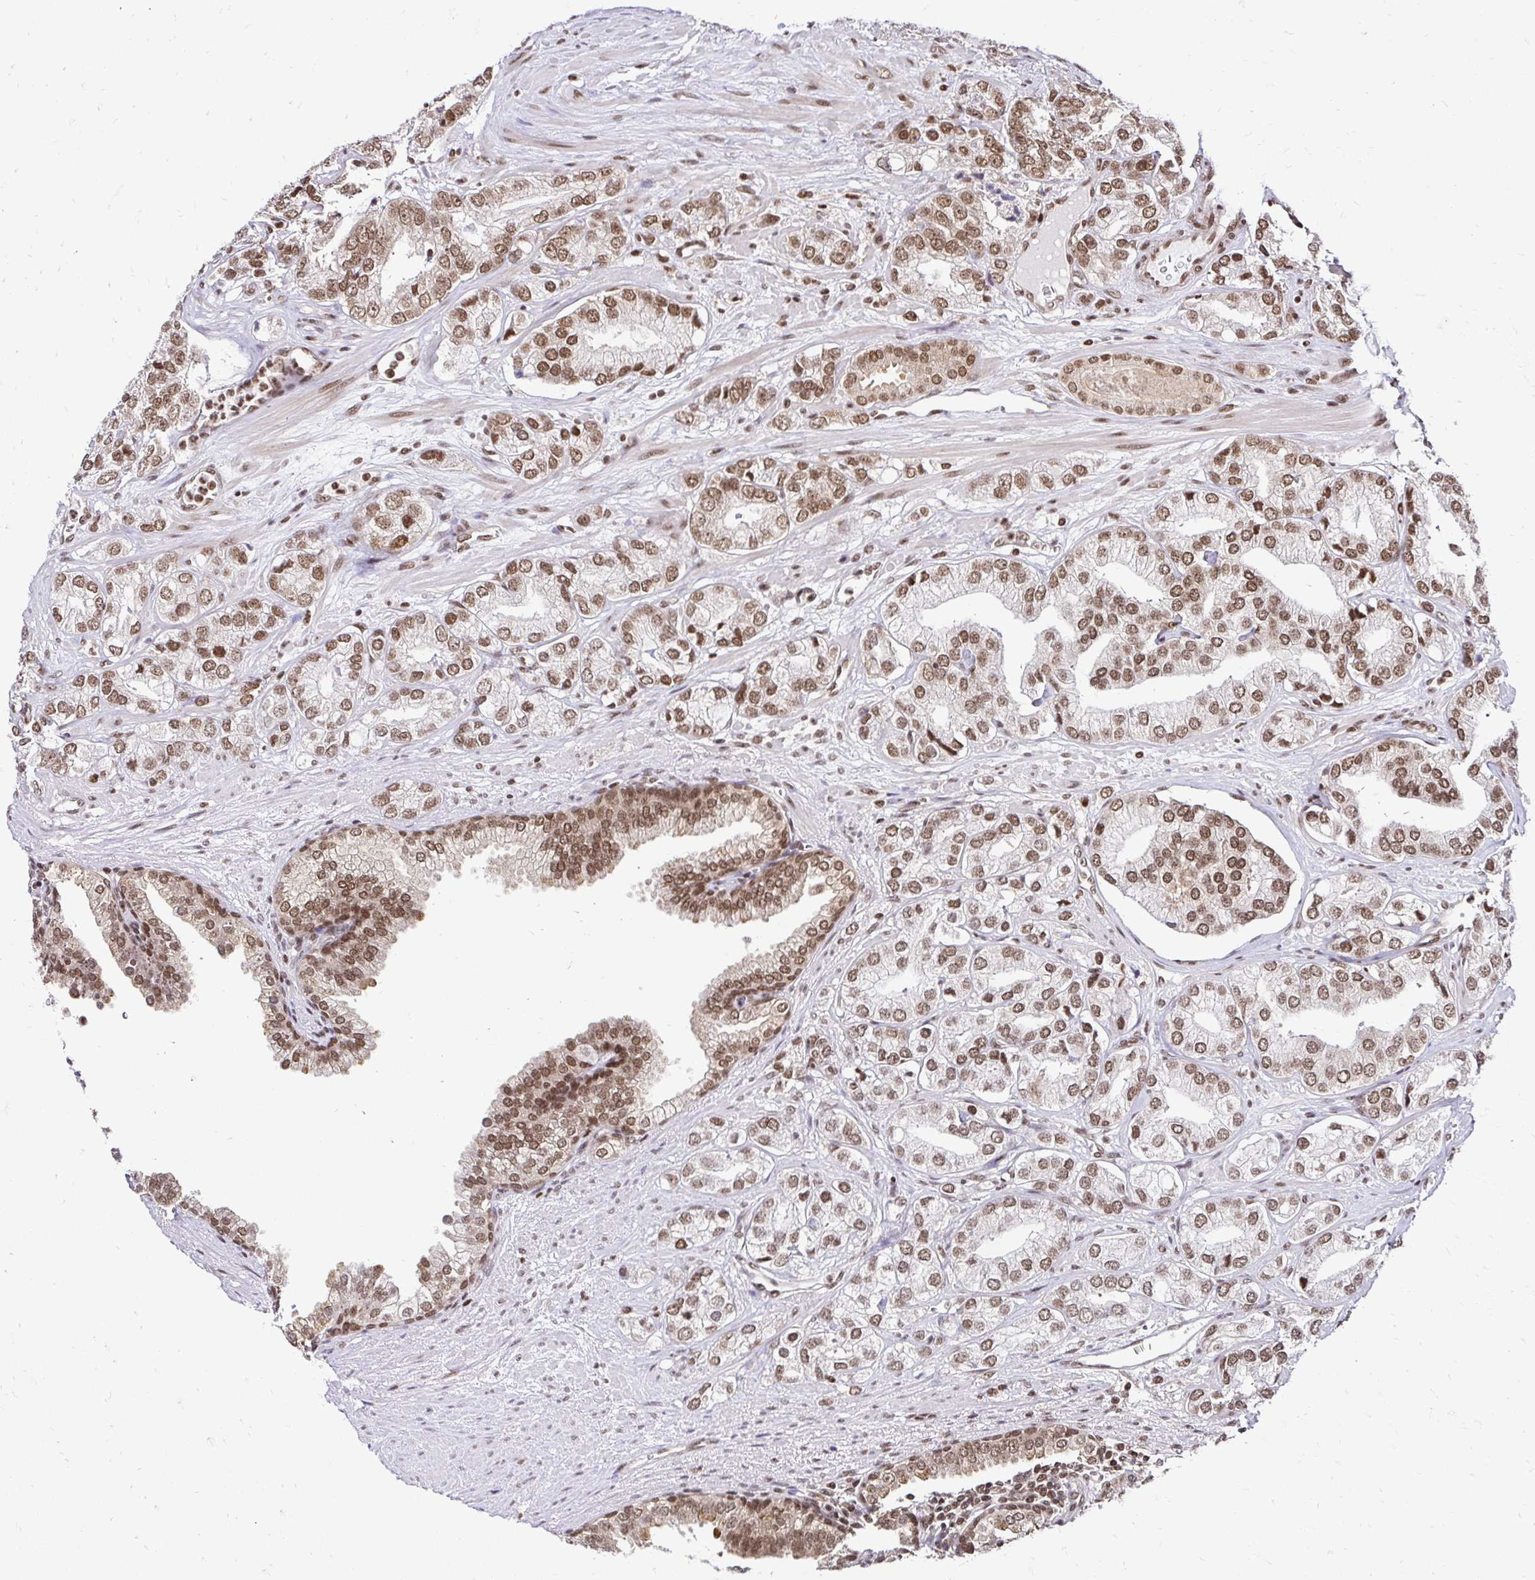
{"staining": {"intensity": "moderate", "quantity": ">75%", "location": "nuclear"}, "tissue": "prostate cancer", "cell_type": "Tumor cells", "image_type": "cancer", "snomed": [{"axis": "morphology", "description": "Adenocarcinoma, High grade"}, {"axis": "topography", "description": "Prostate"}], "caption": "The image demonstrates a brown stain indicating the presence of a protein in the nuclear of tumor cells in prostate high-grade adenocarcinoma. (DAB (3,3'-diaminobenzidine) IHC, brown staining for protein, blue staining for nuclei).", "gene": "GLYR1", "patient": {"sex": "male", "age": 58}}